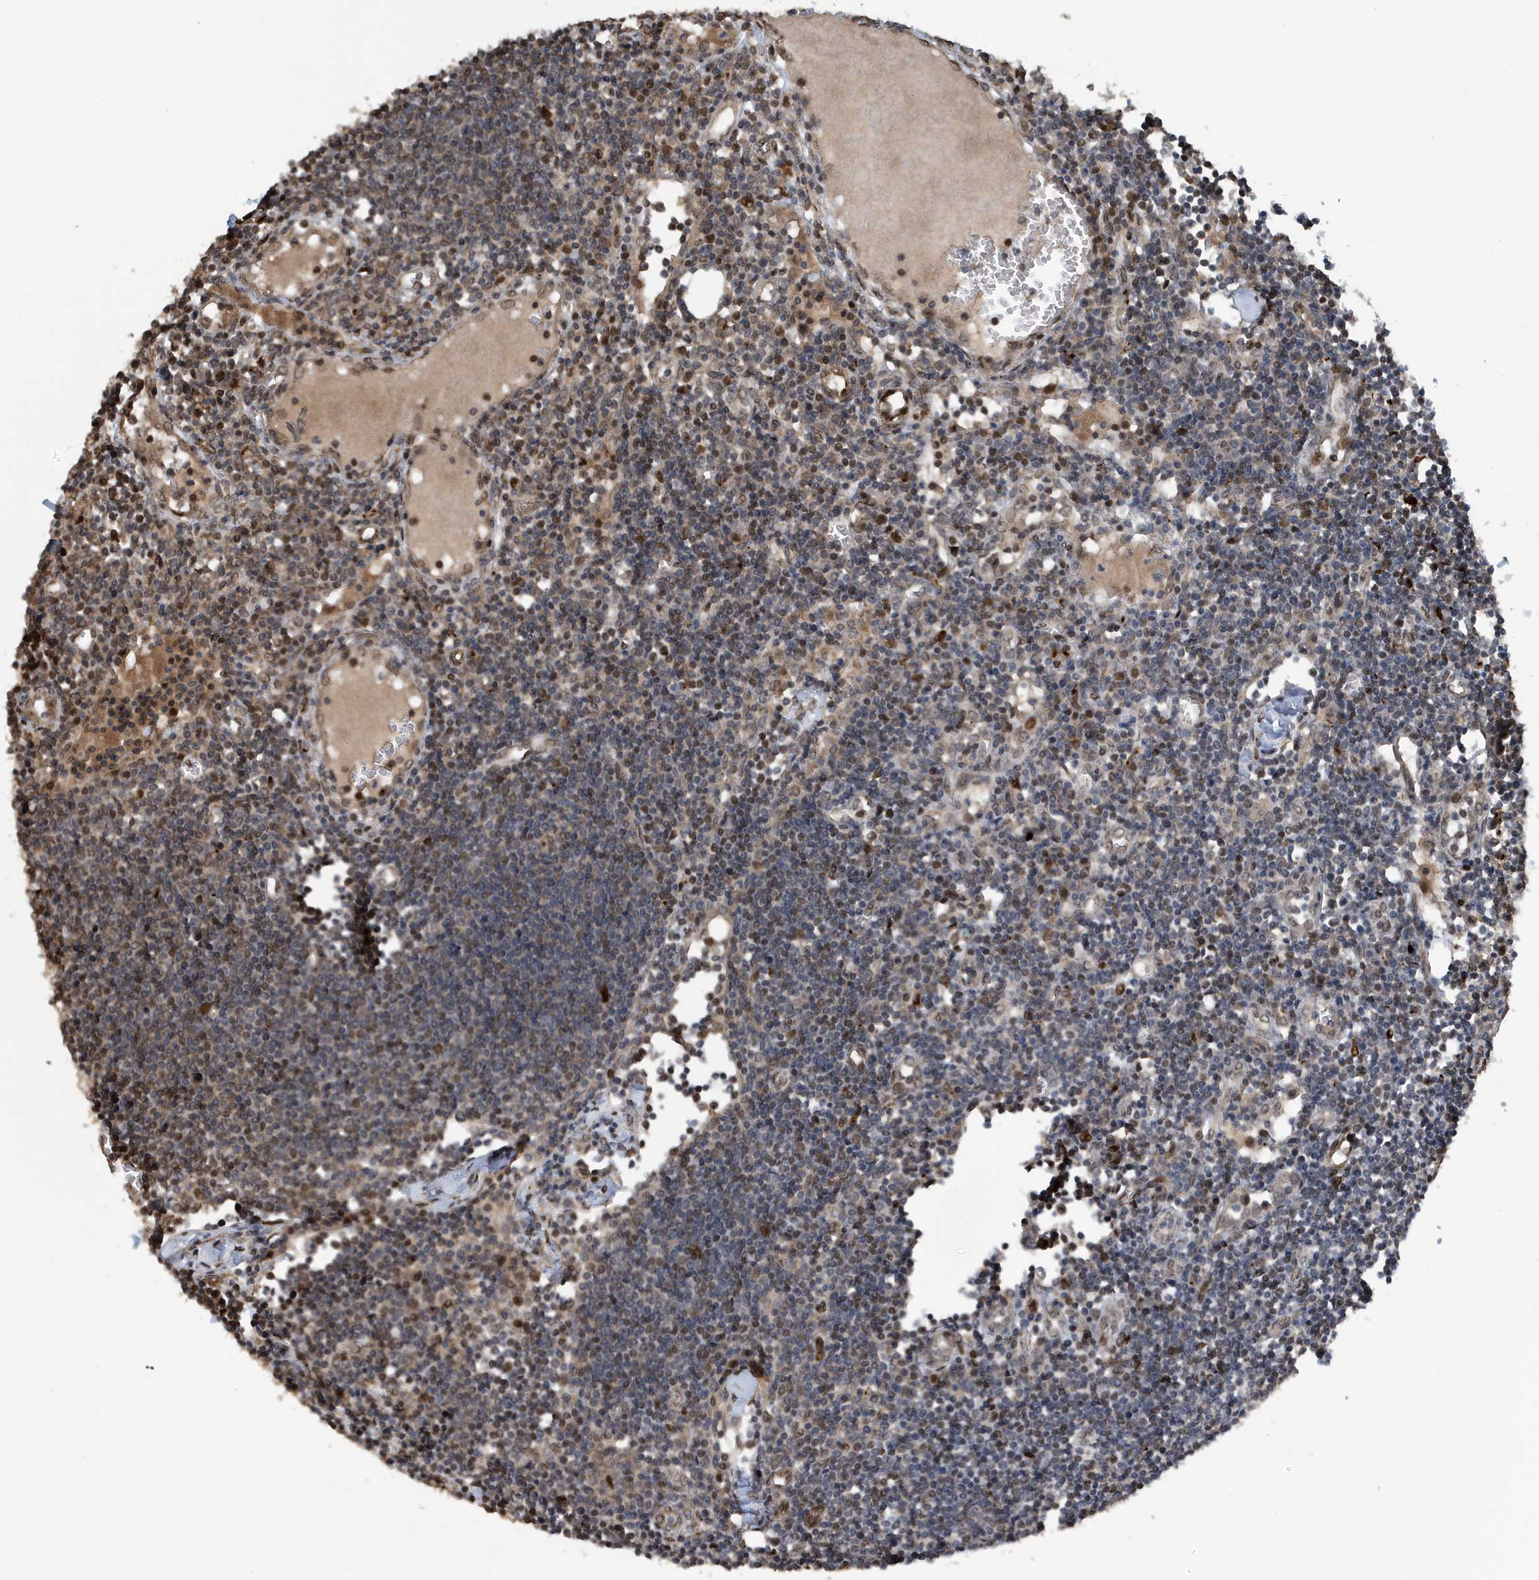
{"staining": {"intensity": "moderate", "quantity": ">75%", "location": "cytoplasmic/membranous"}, "tissue": "lymph node", "cell_type": "Germinal center cells", "image_type": "normal", "snomed": [{"axis": "morphology", "description": "Normal tissue, NOS"}, {"axis": "morphology", "description": "Malignant melanoma, Metastatic site"}, {"axis": "topography", "description": "Lymph node"}], "caption": "IHC photomicrograph of normal lymph node: lymph node stained using immunohistochemistry displays medium levels of moderate protein expression localized specifically in the cytoplasmic/membranous of germinal center cells, appearing as a cytoplasmic/membranous brown color.", "gene": "DUSP18", "patient": {"sex": "male", "age": 41}}